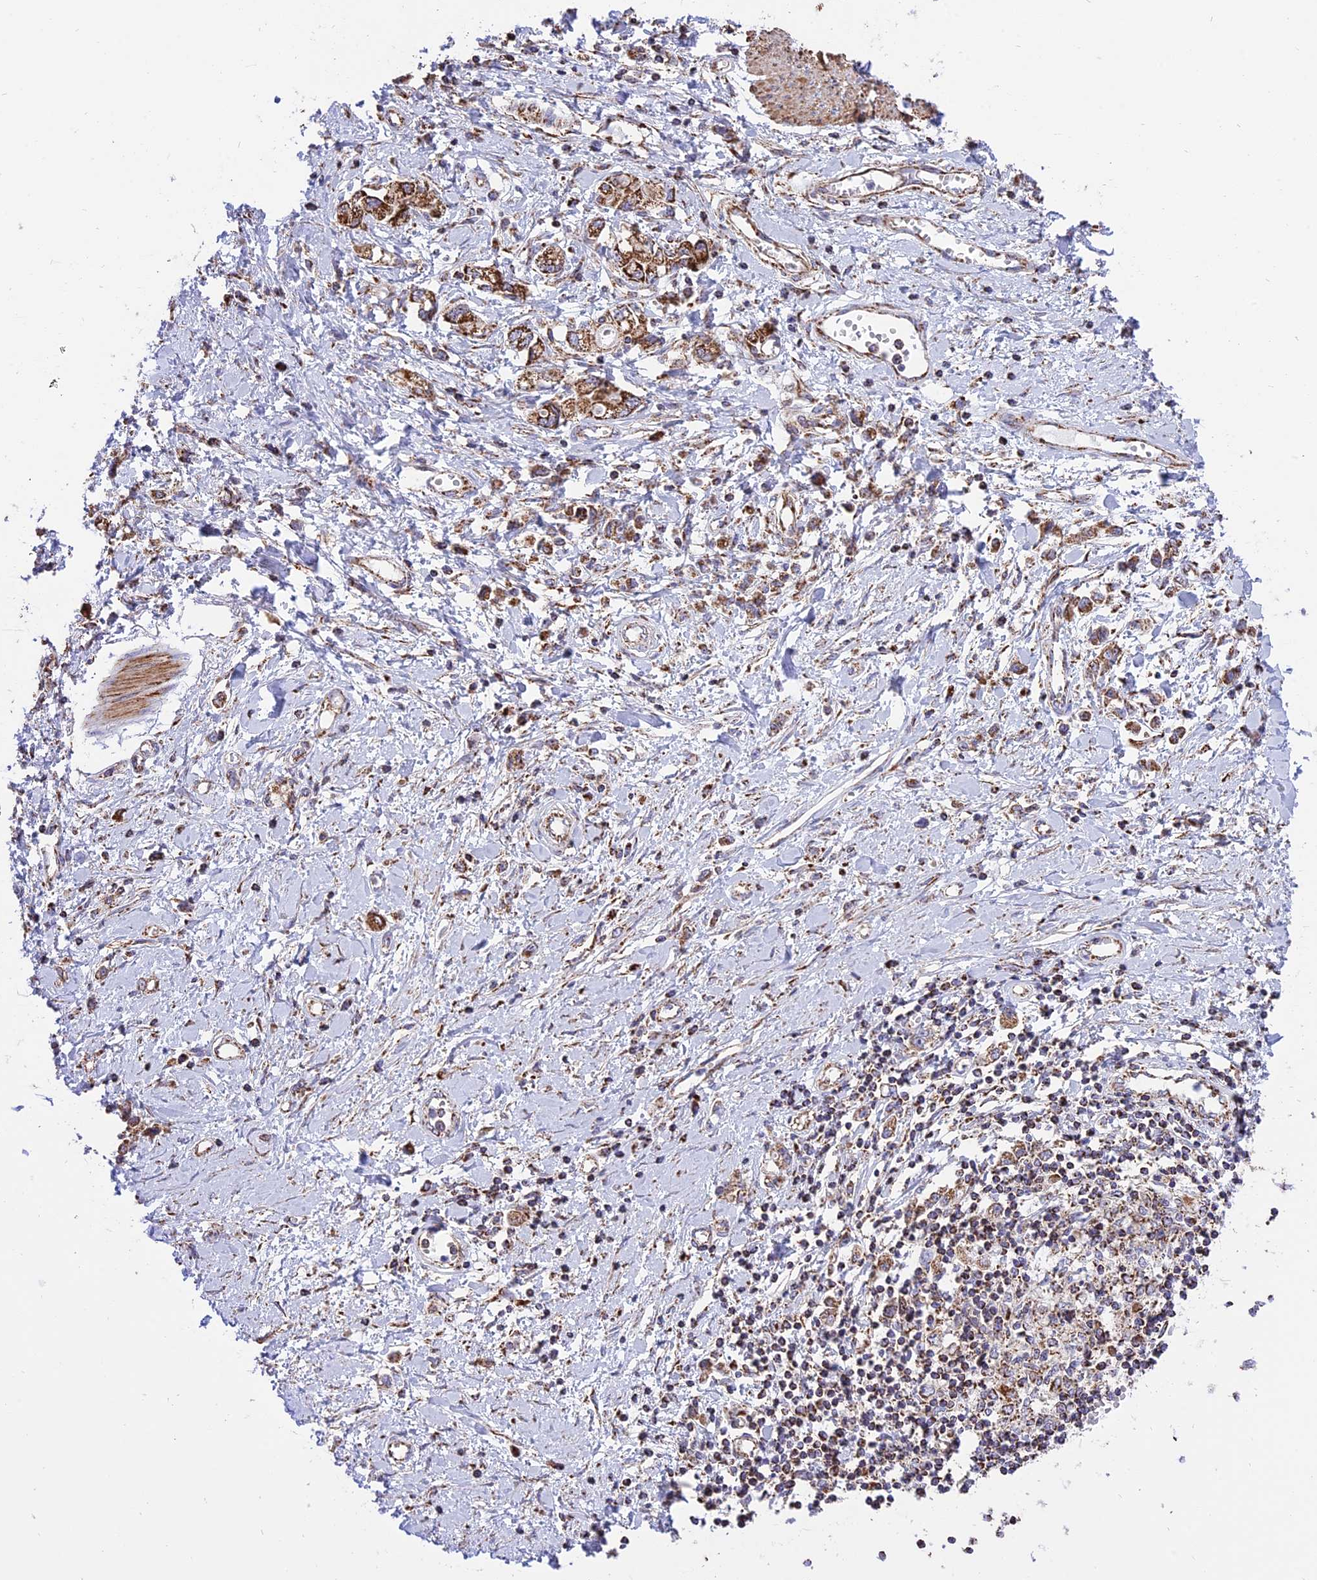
{"staining": {"intensity": "strong", "quantity": "25%-75%", "location": "cytoplasmic/membranous"}, "tissue": "stomach cancer", "cell_type": "Tumor cells", "image_type": "cancer", "snomed": [{"axis": "morphology", "description": "Adenocarcinoma, NOS"}, {"axis": "topography", "description": "Stomach"}], "caption": "Adenocarcinoma (stomach) tissue reveals strong cytoplasmic/membranous positivity in approximately 25%-75% of tumor cells The staining was performed using DAB (3,3'-diaminobenzidine), with brown indicating positive protein expression. Nuclei are stained blue with hematoxylin.", "gene": "TTC4", "patient": {"sex": "female", "age": 76}}